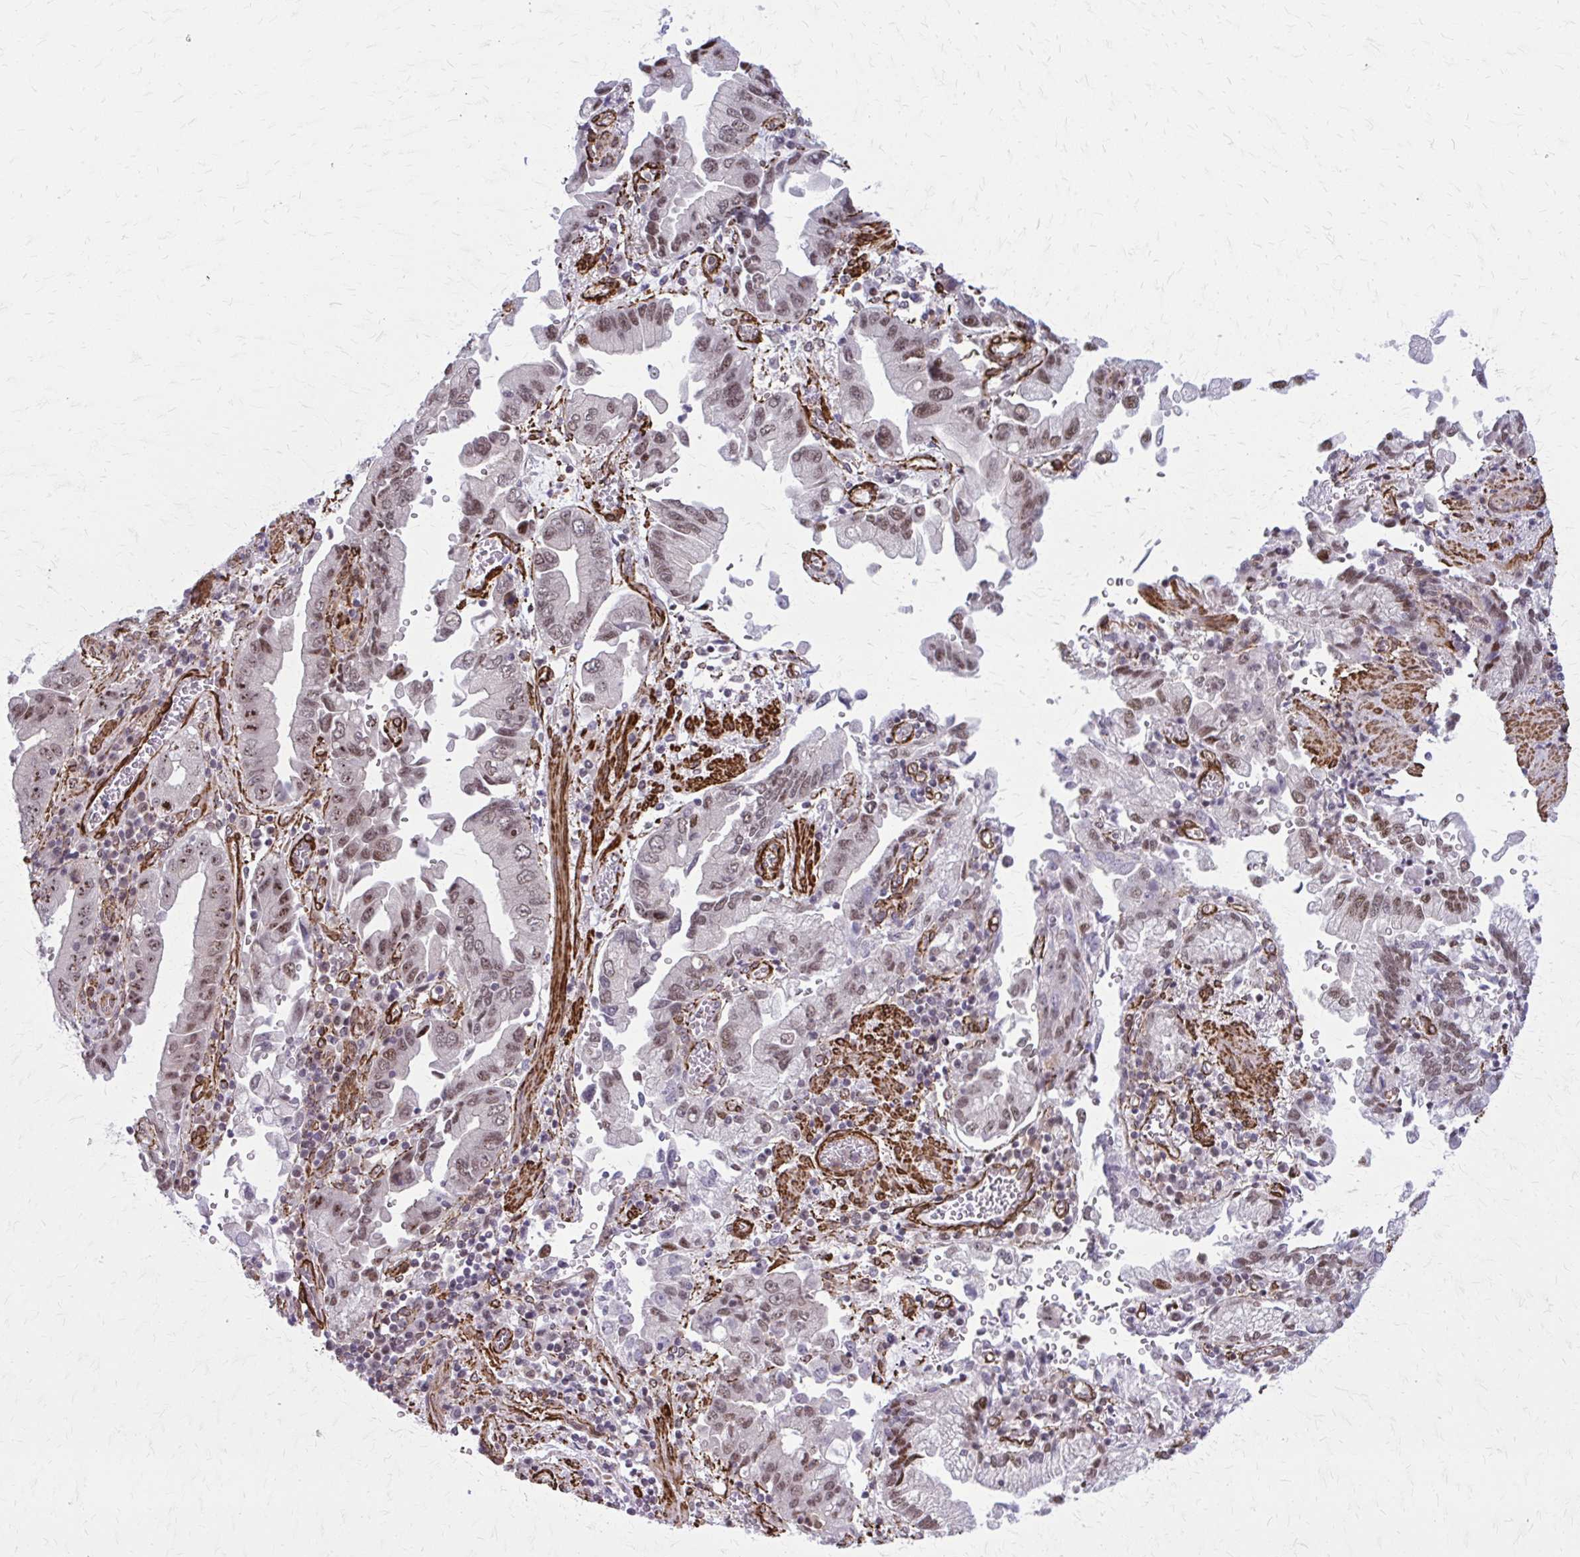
{"staining": {"intensity": "moderate", "quantity": ">75%", "location": "nuclear"}, "tissue": "stomach cancer", "cell_type": "Tumor cells", "image_type": "cancer", "snomed": [{"axis": "morphology", "description": "Adenocarcinoma, NOS"}, {"axis": "topography", "description": "Stomach"}], "caption": "Brown immunohistochemical staining in adenocarcinoma (stomach) exhibits moderate nuclear staining in about >75% of tumor cells.", "gene": "NRBF2", "patient": {"sex": "male", "age": 62}}